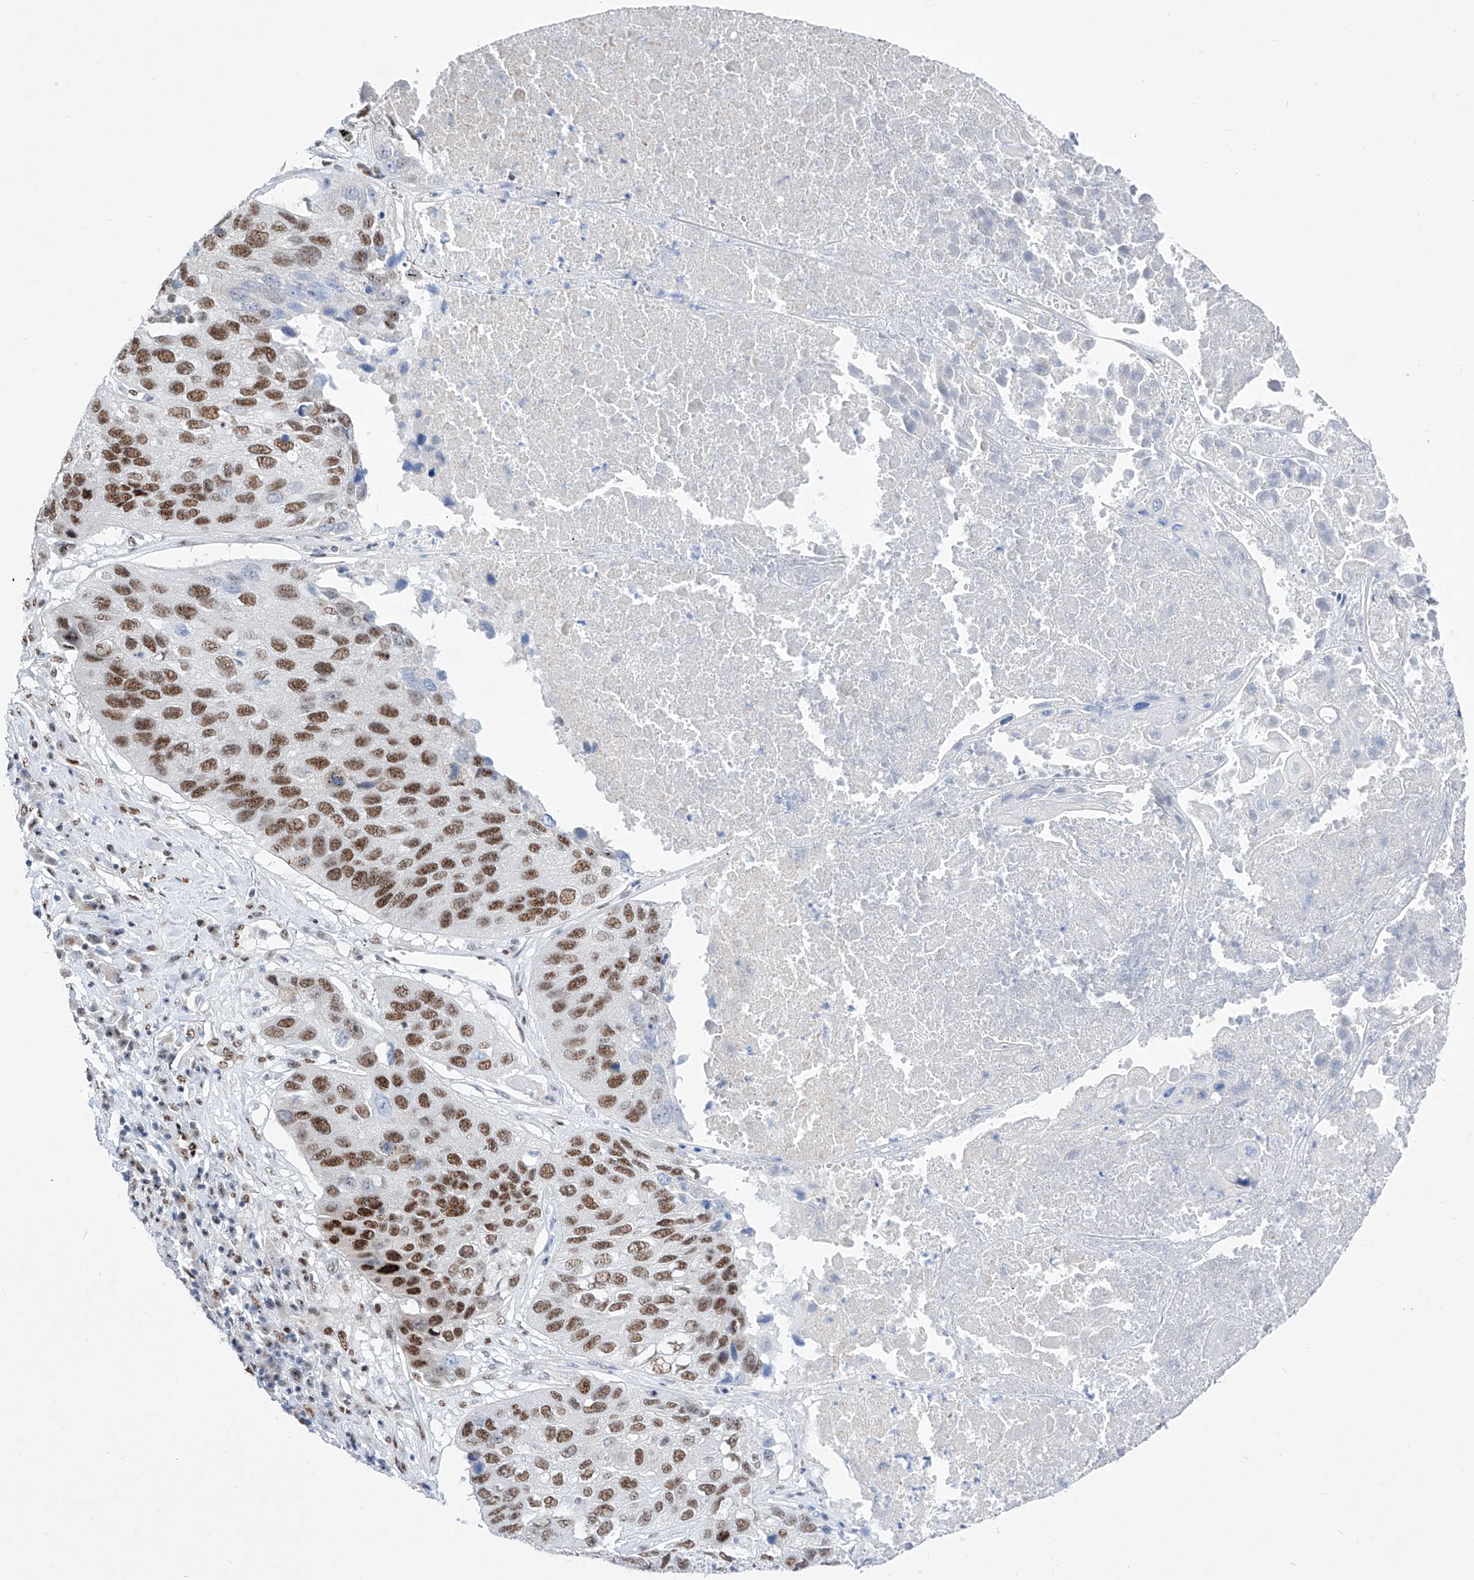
{"staining": {"intensity": "strong", "quantity": ">75%", "location": "nuclear"}, "tissue": "lung cancer", "cell_type": "Tumor cells", "image_type": "cancer", "snomed": [{"axis": "morphology", "description": "Squamous cell carcinoma, NOS"}, {"axis": "topography", "description": "Lung"}], "caption": "Squamous cell carcinoma (lung) stained for a protein (brown) displays strong nuclear positive expression in approximately >75% of tumor cells.", "gene": "ATN1", "patient": {"sex": "male", "age": 61}}